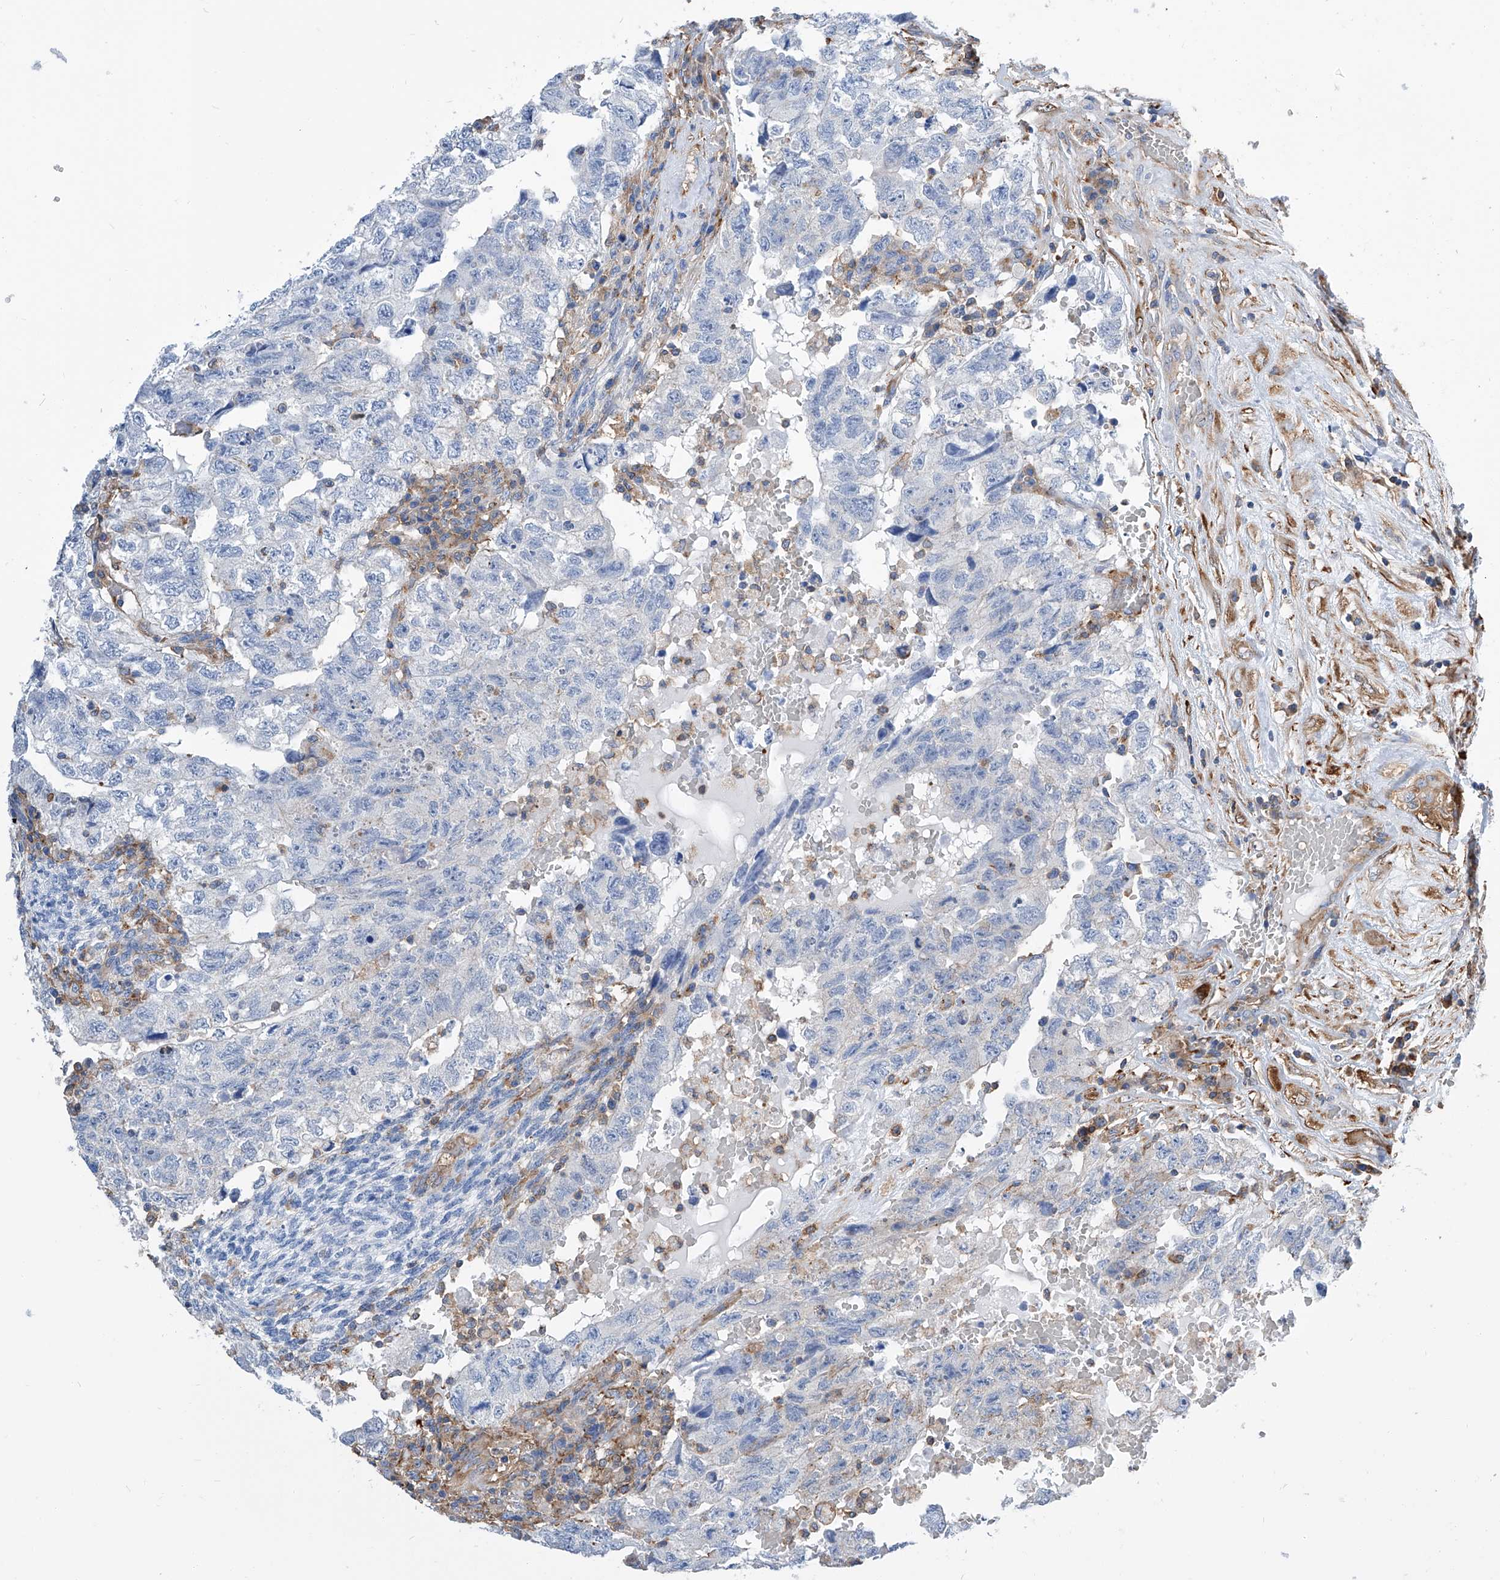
{"staining": {"intensity": "negative", "quantity": "none", "location": "none"}, "tissue": "testis cancer", "cell_type": "Tumor cells", "image_type": "cancer", "snomed": [{"axis": "morphology", "description": "Carcinoma, Embryonal, NOS"}, {"axis": "topography", "description": "Testis"}], "caption": "A high-resolution micrograph shows IHC staining of testis embryonal carcinoma, which reveals no significant expression in tumor cells. Brightfield microscopy of immunohistochemistry stained with DAB (brown) and hematoxylin (blue), captured at high magnification.", "gene": "GPT", "patient": {"sex": "male", "age": 36}}